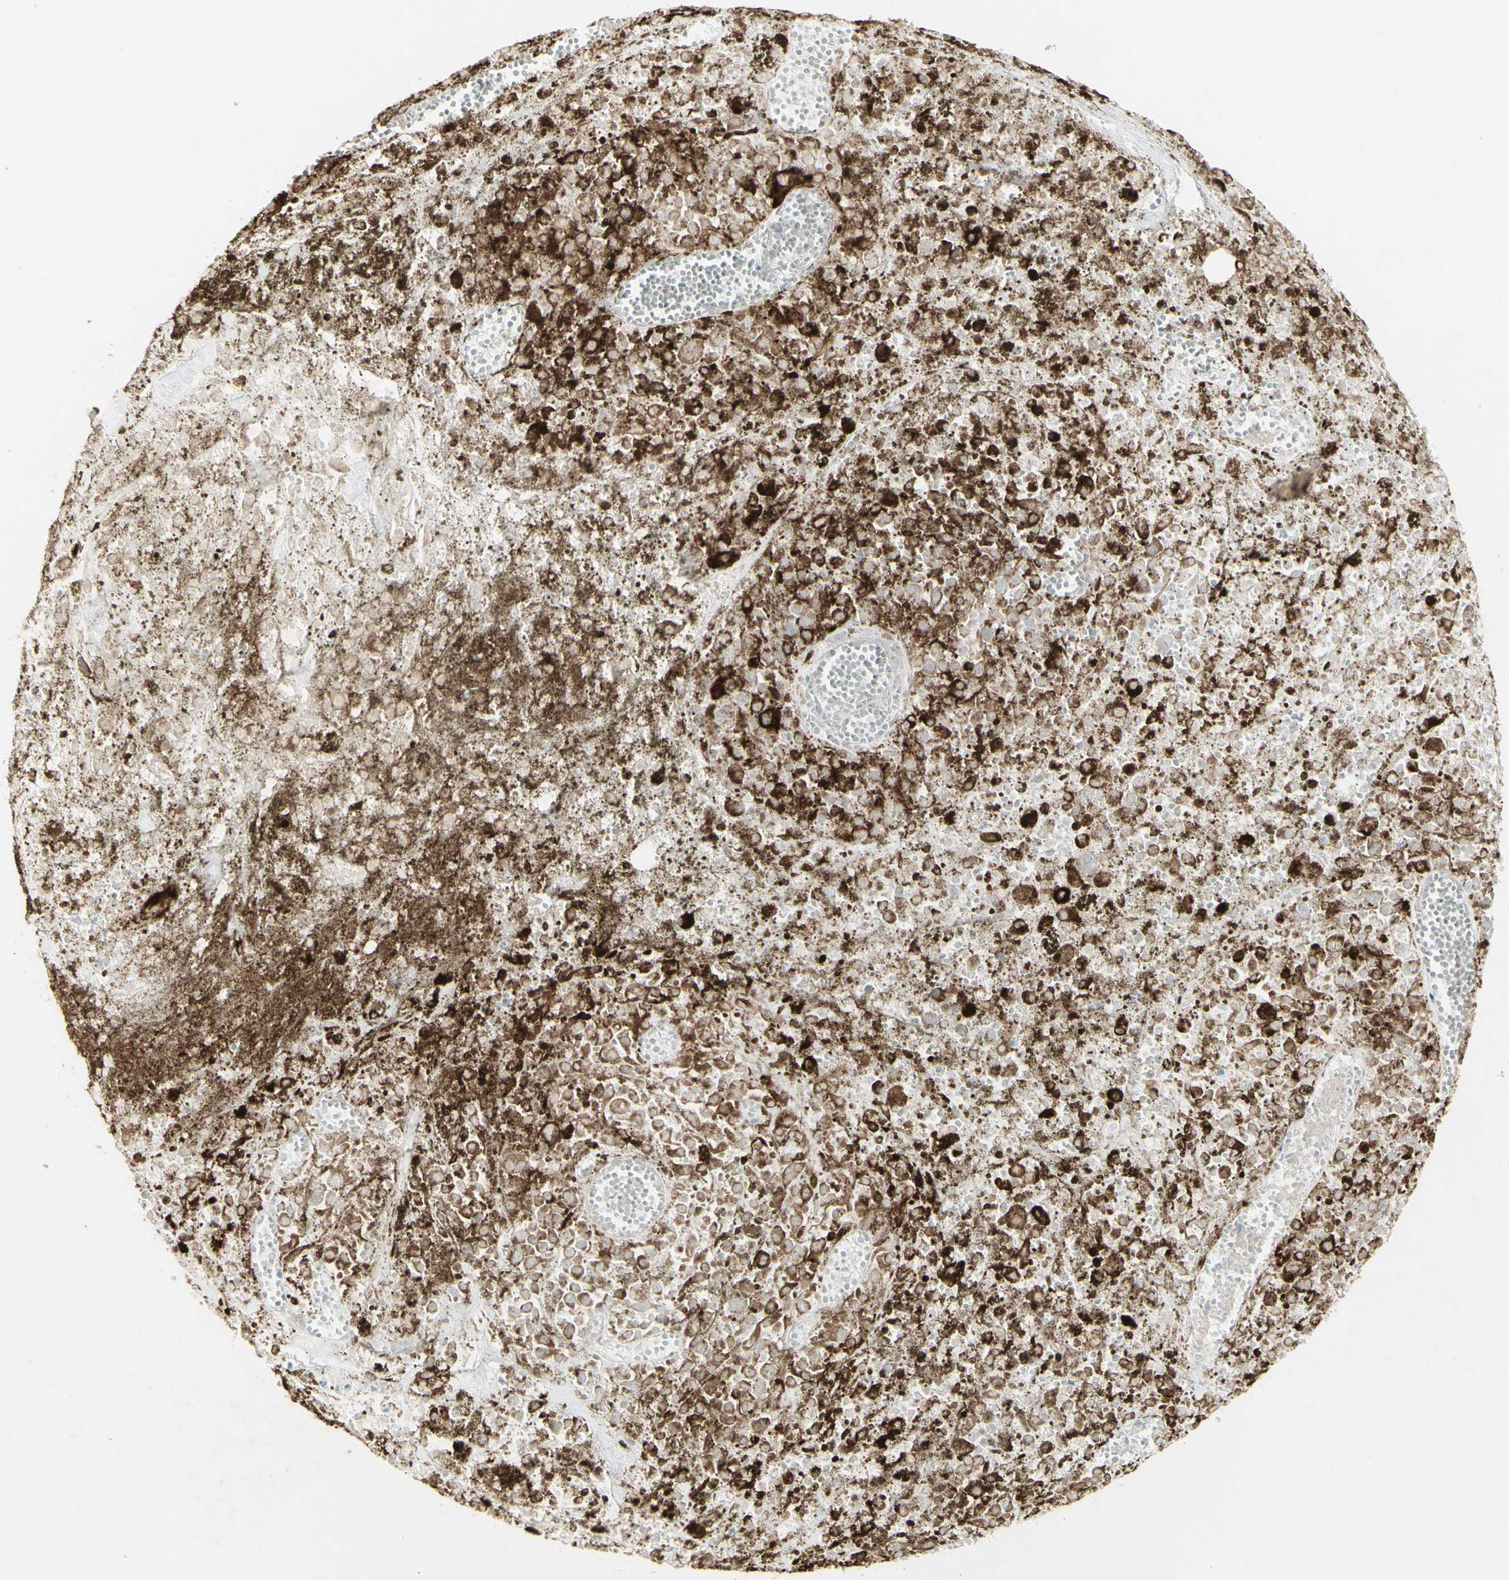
{"staining": {"intensity": "strong", "quantity": "25%-75%", "location": "cytoplasmic/membranous"}, "tissue": "melanoma", "cell_type": "Tumor cells", "image_type": "cancer", "snomed": [{"axis": "morphology", "description": "Malignant melanoma, Metastatic site"}, {"axis": "topography", "description": "Lymph node"}], "caption": "Tumor cells exhibit strong cytoplasmic/membranous positivity in approximately 25%-75% of cells in melanoma.", "gene": "CNTNAP1", "patient": {"sex": "male", "age": 59}}